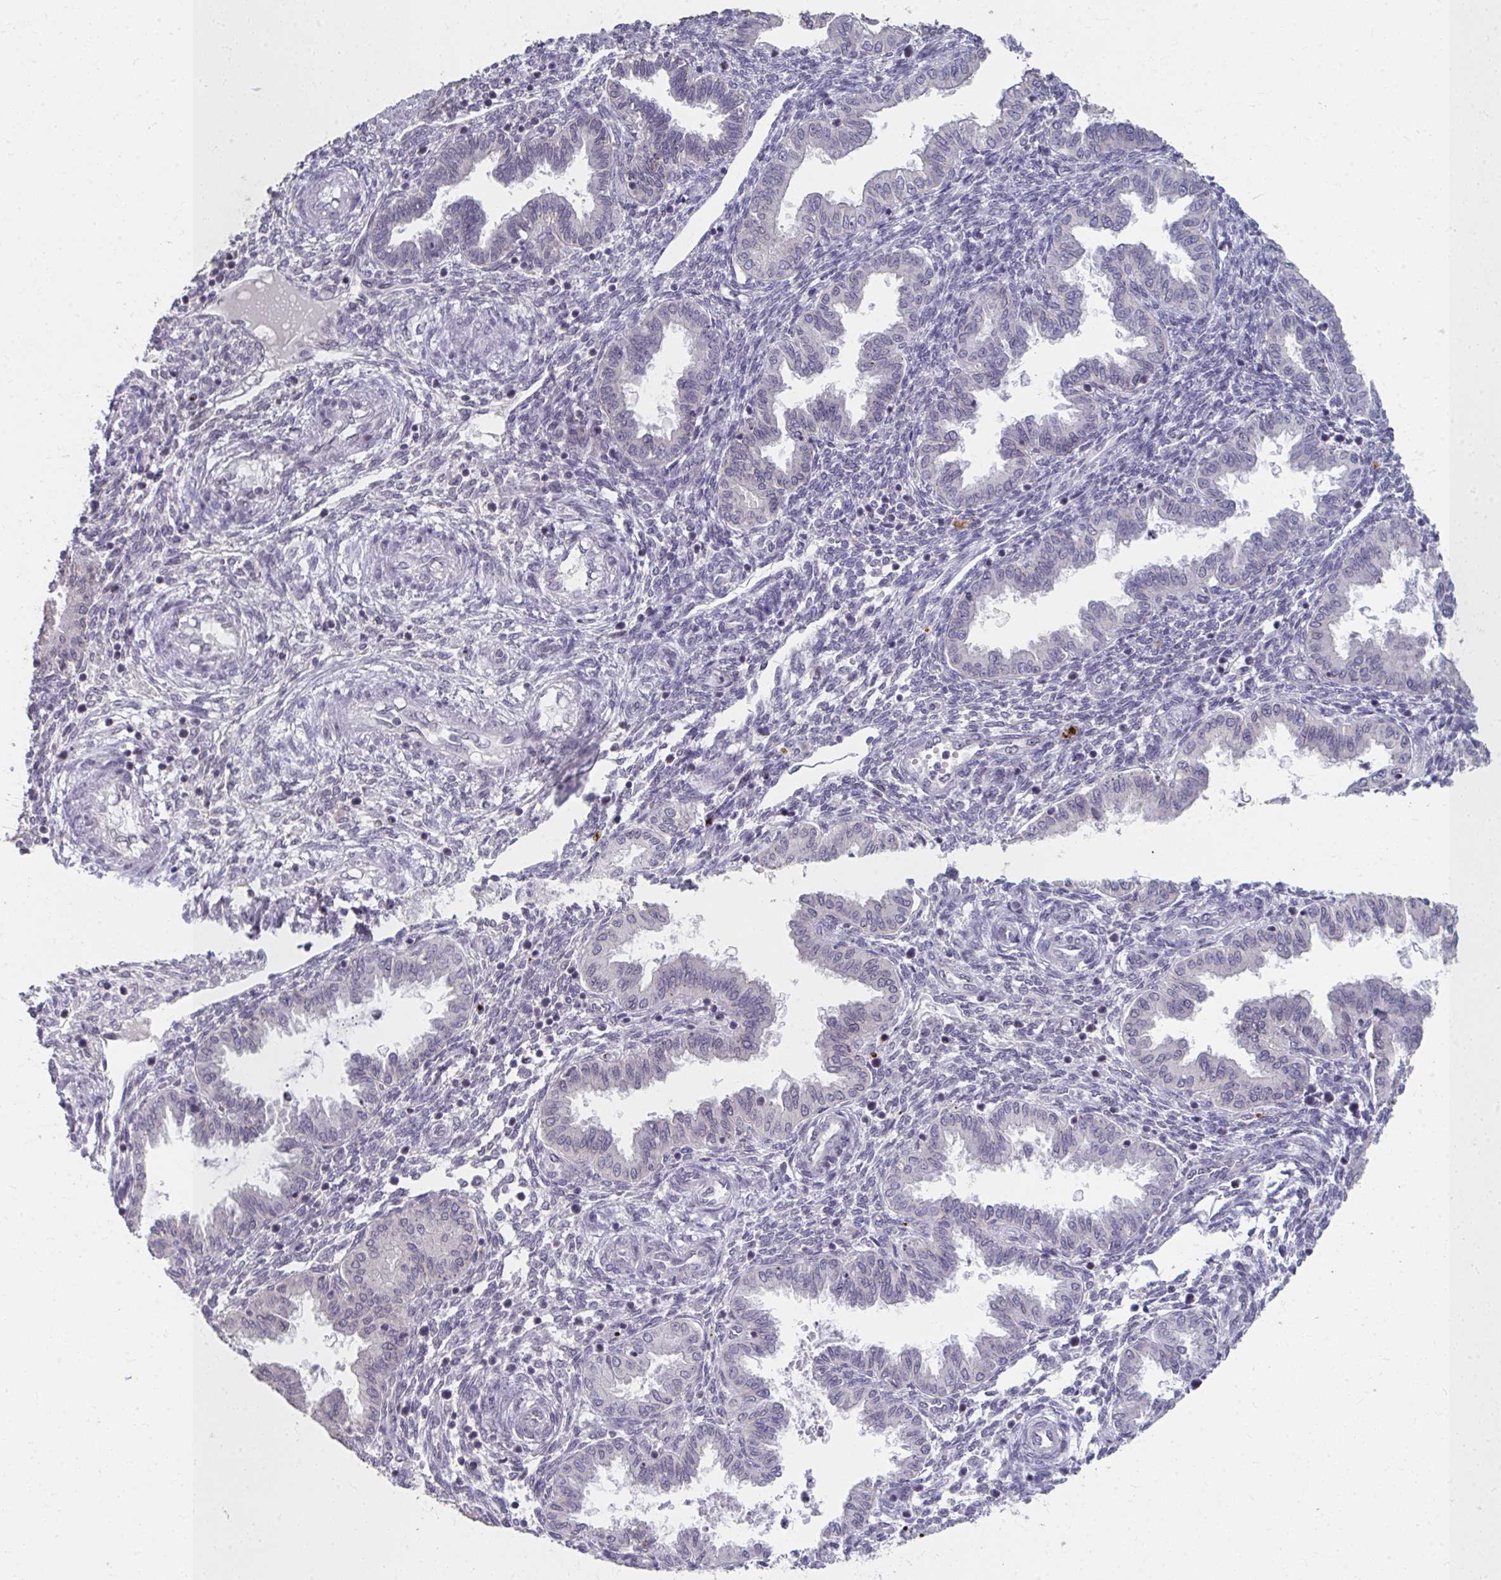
{"staining": {"intensity": "negative", "quantity": "none", "location": "none"}, "tissue": "endometrium", "cell_type": "Cells in endometrial stroma", "image_type": "normal", "snomed": [{"axis": "morphology", "description": "Normal tissue, NOS"}, {"axis": "topography", "description": "Endometrium"}], "caption": "Immunohistochemistry (IHC) image of benign endometrium: human endometrium stained with DAB demonstrates no significant protein positivity in cells in endometrial stroma.", "gene": "NUP133", "patient": {"sex": "female", "age": 33}}